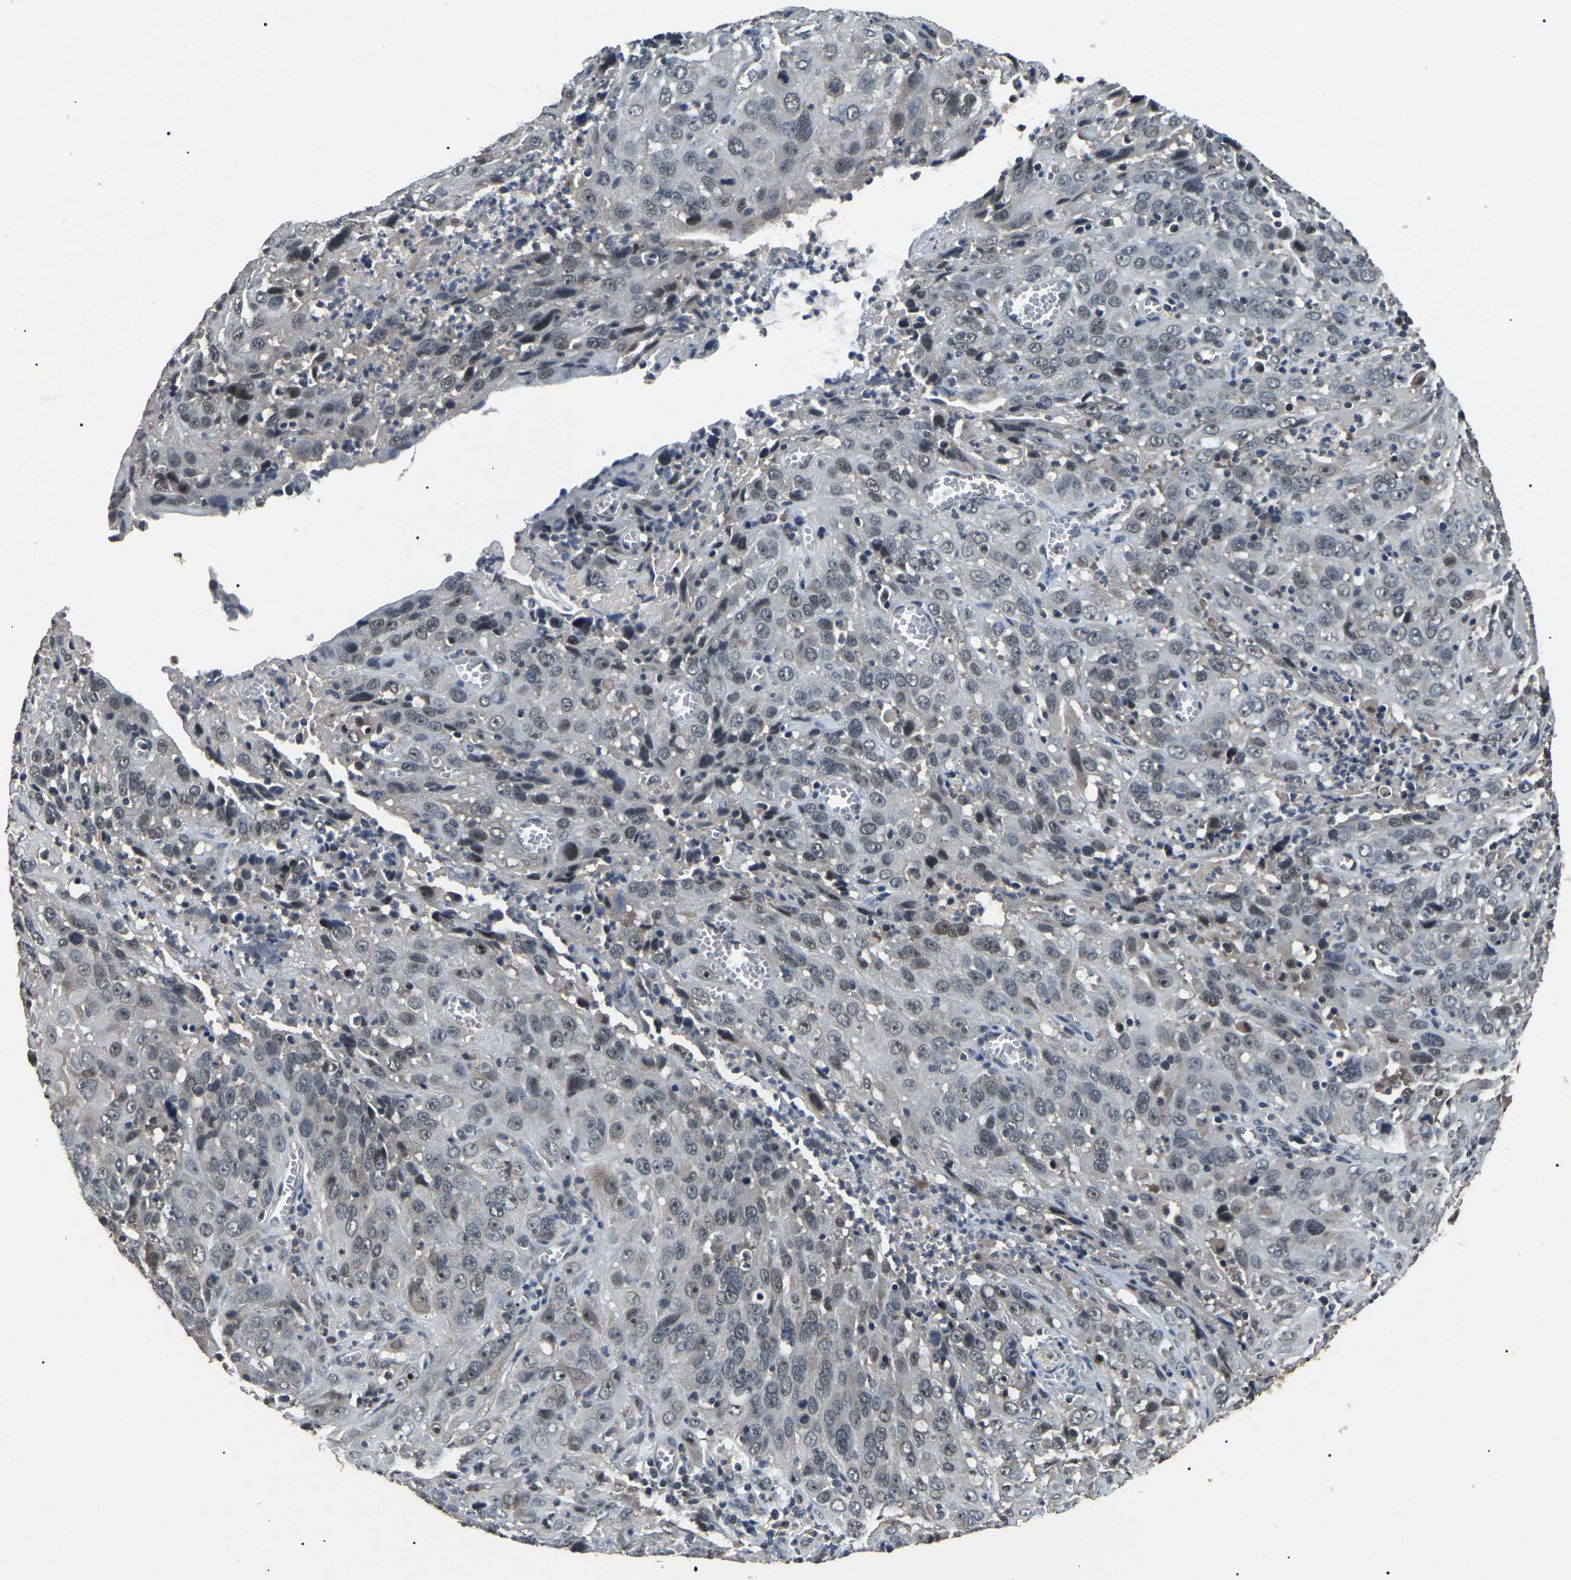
{"staining": {"intensity": "weak", "quantity": "<25%", "location": "nuclear"}, "tissue": "cervical cancer", "cell_type": "Tumor cells", "image_type": "cancer", "snomed": [{"axis": "morphology", "description": "Squamous cell carcinoma, NOS"}, {"axis": "topography", "description": "Cervix"}], "caption": "Immunohistochemistry of cervical cancer exhibits no positivity in tumor cells.", "gene": "PPM1E", "patient": {"sex": "female", "age": 32}}